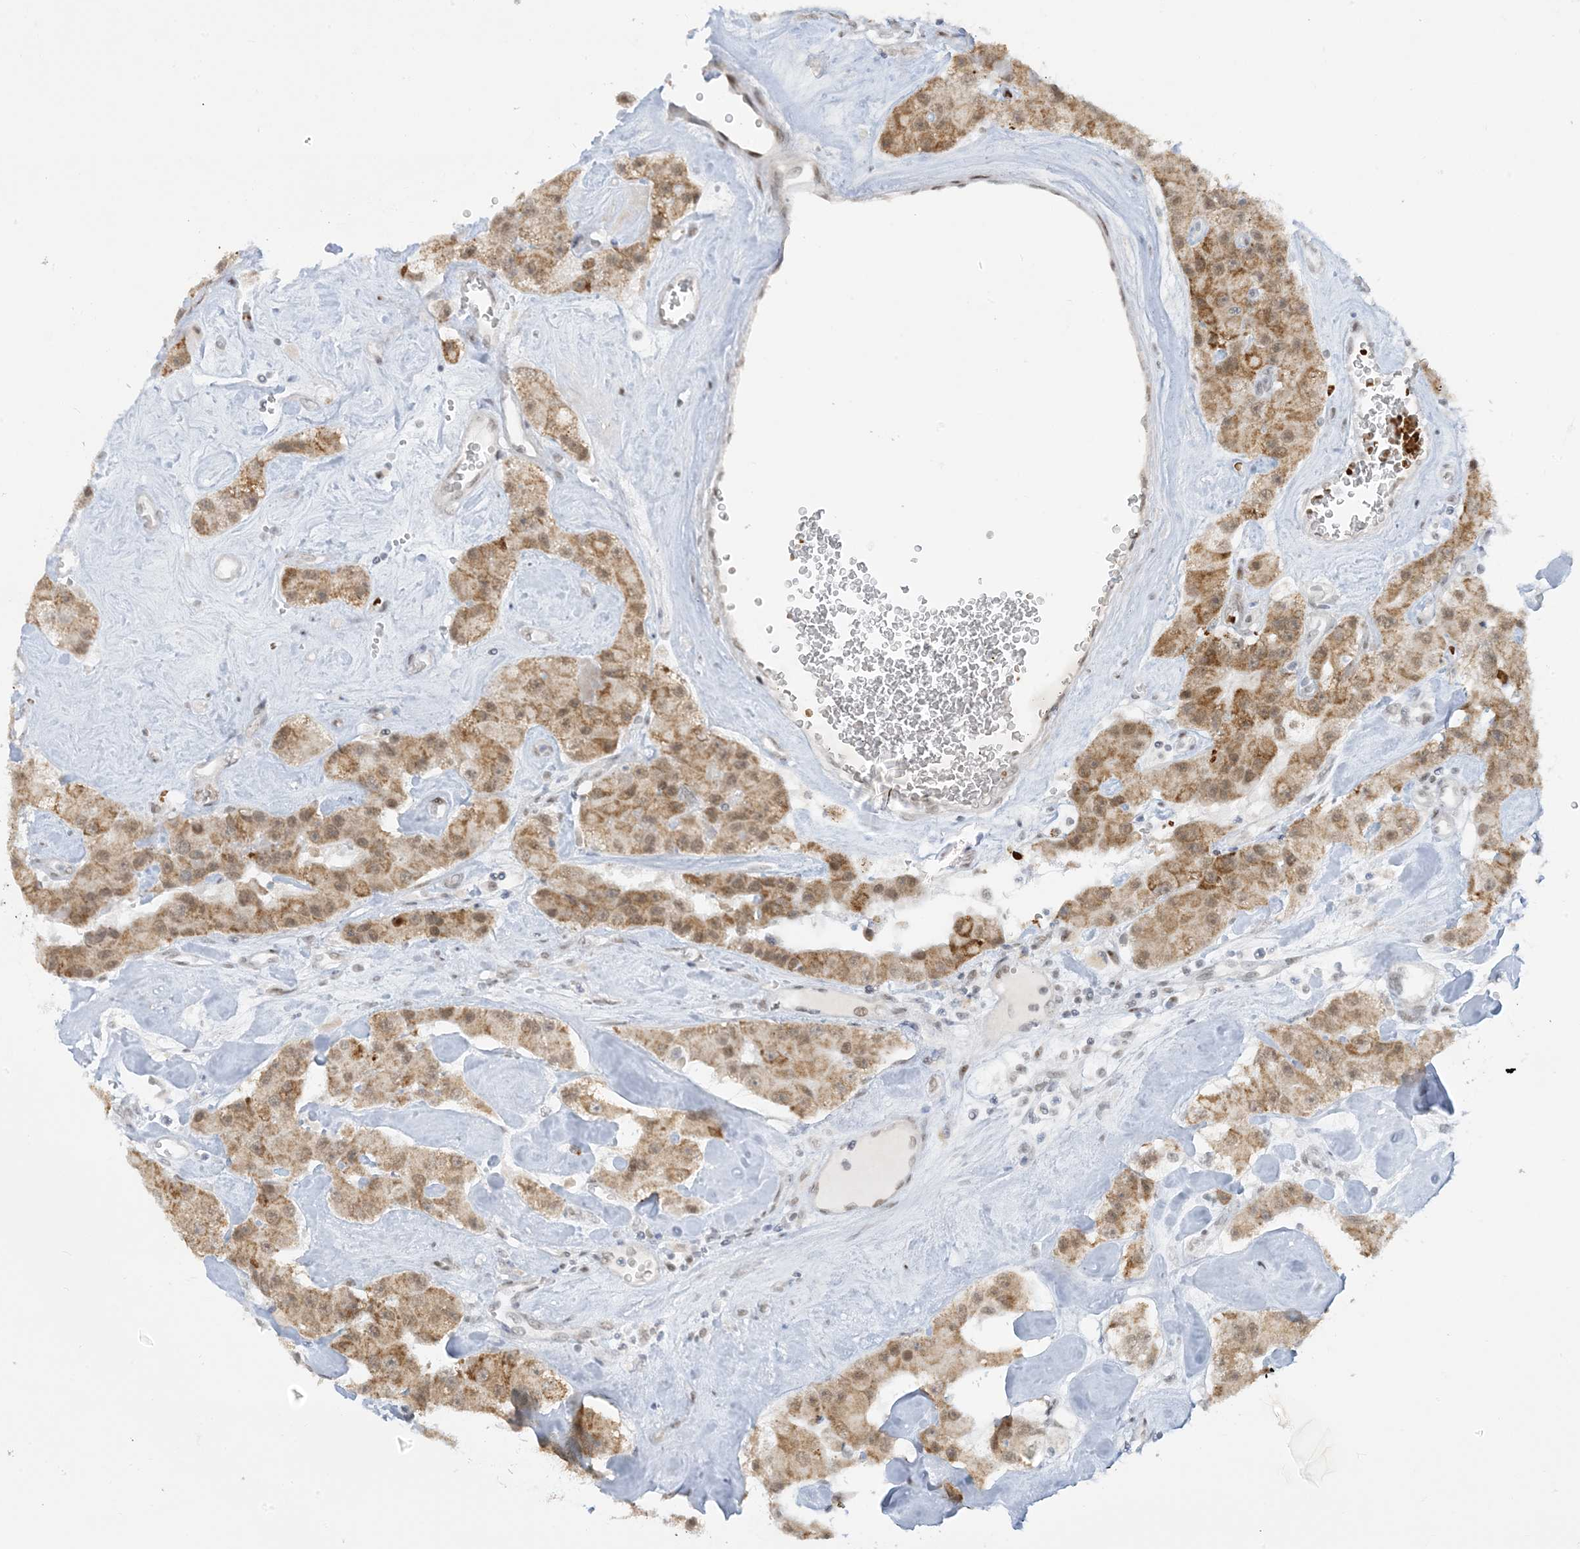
{"staining": {"intensity": "moderate", "quantity": ">75%", "location": "cytoplasmic/membranous,nuclear"}, "tissue": "carcinoid", "cell_type": "Tumor cells", "image_type": "cancer", "snomed": [{"axis": "morphology", "description": "Carcinoid, malignant, NOS"}, {"axis": "topography", "description": "Pancreas"}], "caption": "Moderate cytoplasmic/membranous and nuclear positivity for a protein is identified in approximately >75% of tumor cells of malignant carcinoid using immunohistochemistry.", "gene": "ECT2L", "patient": {"sex": "male", "age": 41}}